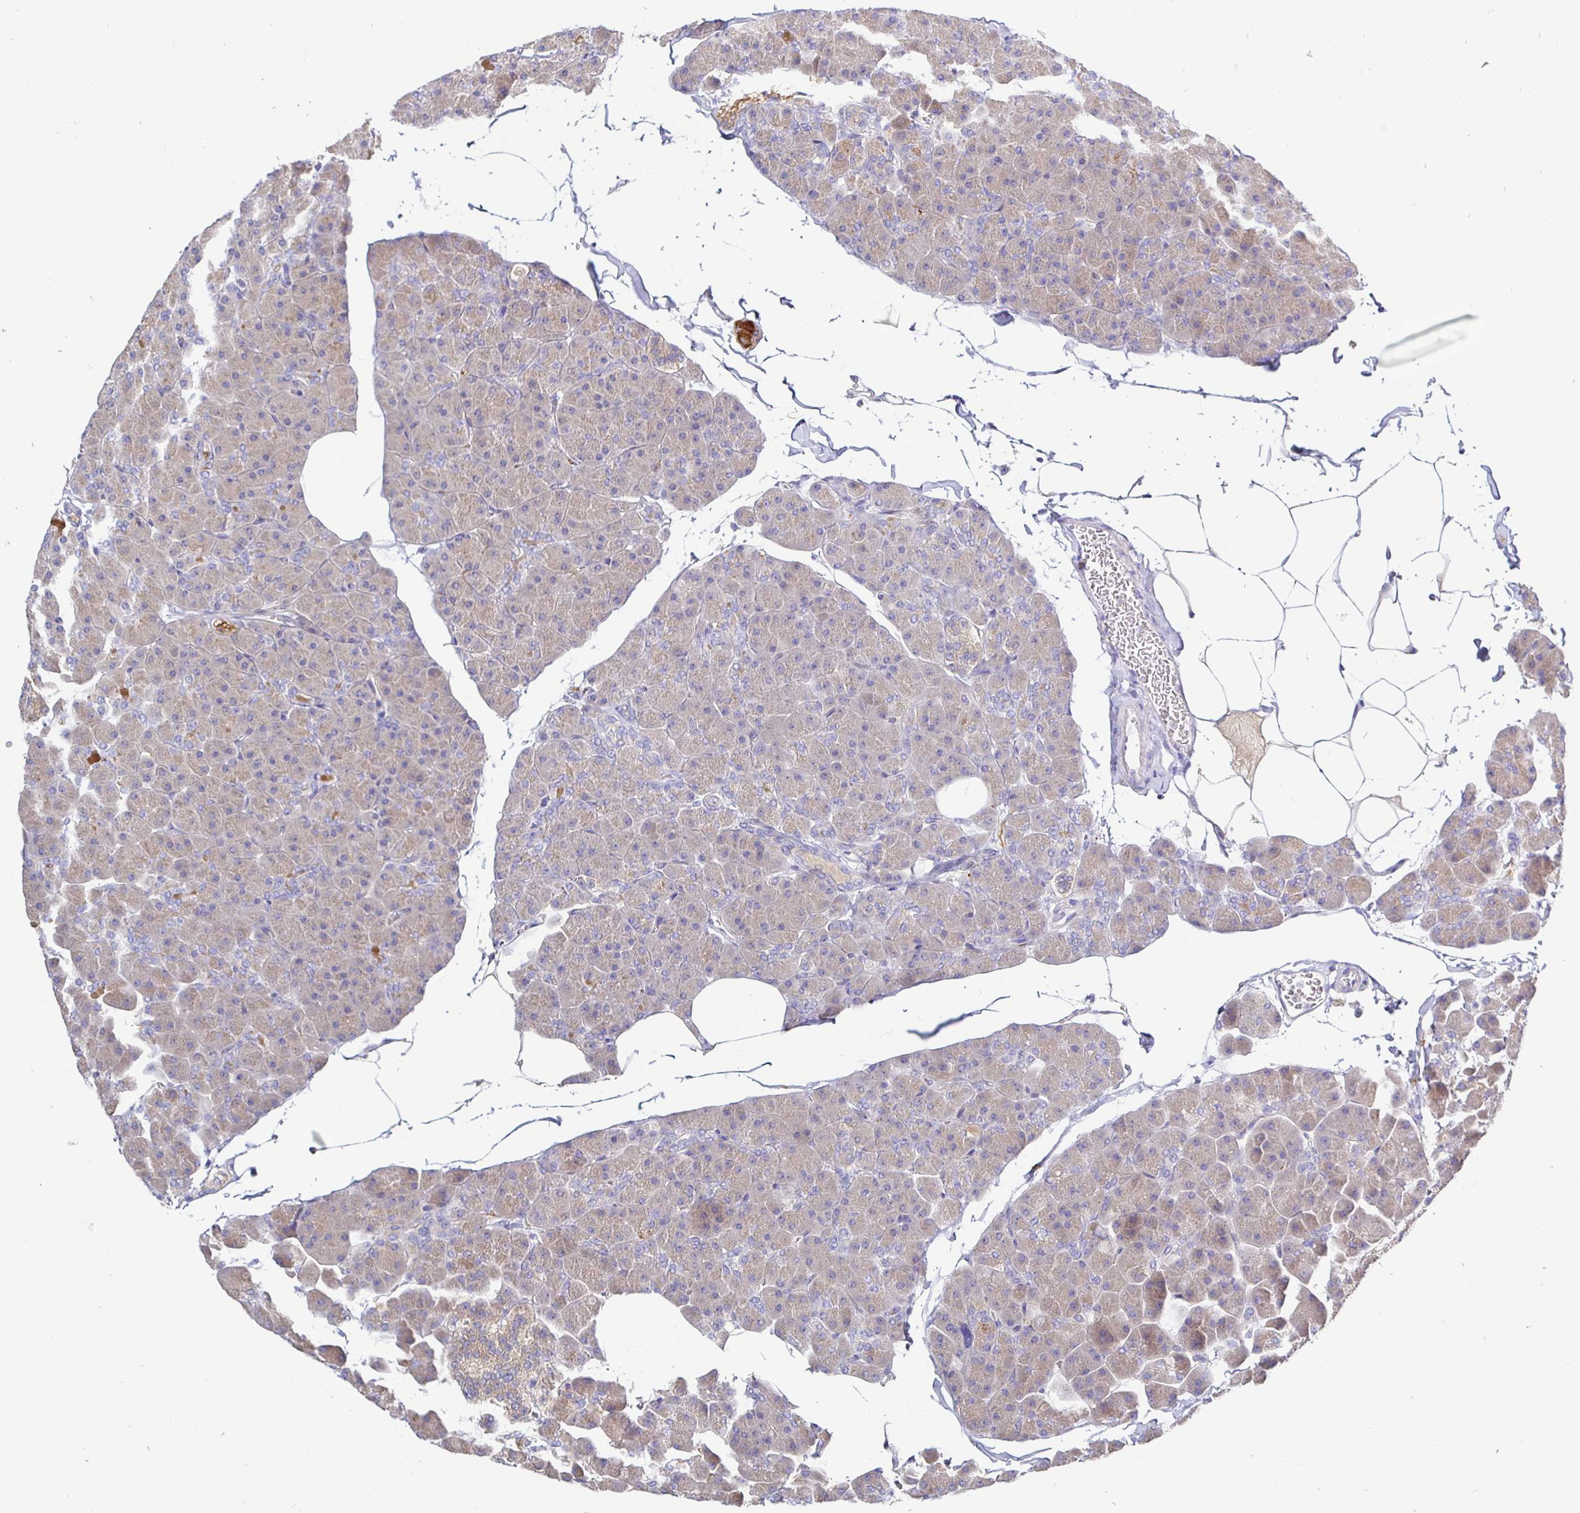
{"staining": {"intensity": "weak", "quantity": "<25%", "location": "cytoplasmic/membranous"}, "tissue": "pancreas", "cell_type": "Exocrine glandular cells", "image_type": "normal", "snomed": [{"axis": "morphology", "description": "Normal tissue, NOS"}, {"axis": "topography", "description": "Pancreas"}], "caption": "Photomicrograph shows no protein staining in exocrine glandular cells of unremarkable pancreas. Brightfield microscopy of immunohistochemistry (IHC) stained with DAB (brown) and hematoxylin (blue), captured at high magnification.", "gene": "KIF21A", "patient": {"sex": "male", "age": 35}}